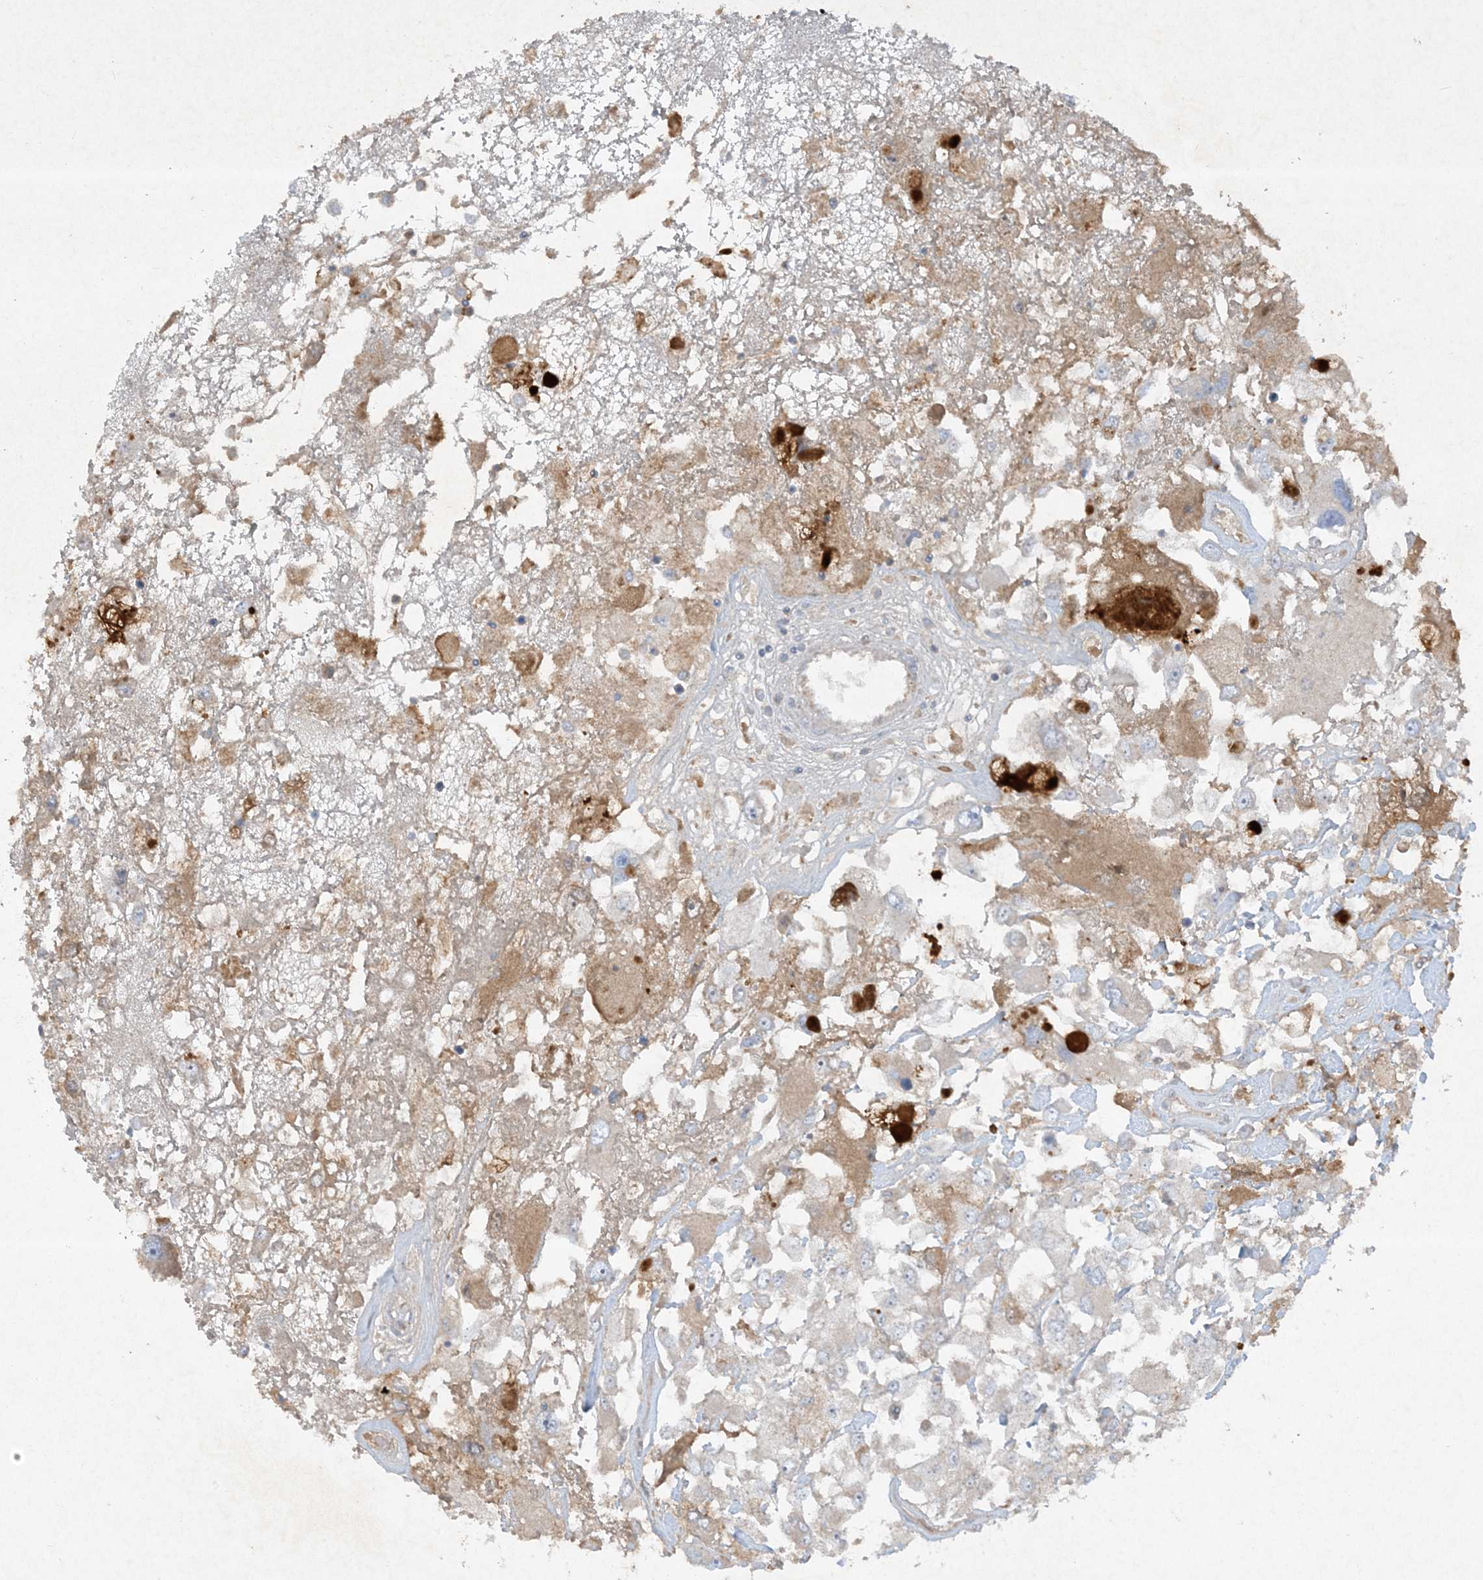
{"staining": {"intensity": "moderate", "quantity": "<25%", "location": "cytoplasmic/membranous"}, "tissue": "renal cancer", "cell_type": "Tumor cells", "image_type": "cancer", "snomed": [{"axis": "morphology", "description": "Adenocarcinoma, NOS"}, {"axis": "topography", "description": "Kidney"}], "caption": "This image reveals adenocarcinoma (renal) stained with IHC to label a protein in brown. The cytoplasmic/membranous of tumor cells show moderate positivity for the protein. Nuclei are counter-stained blue.", "gene": "FETUB", "patient": {"sex": "female", "age": 52}}